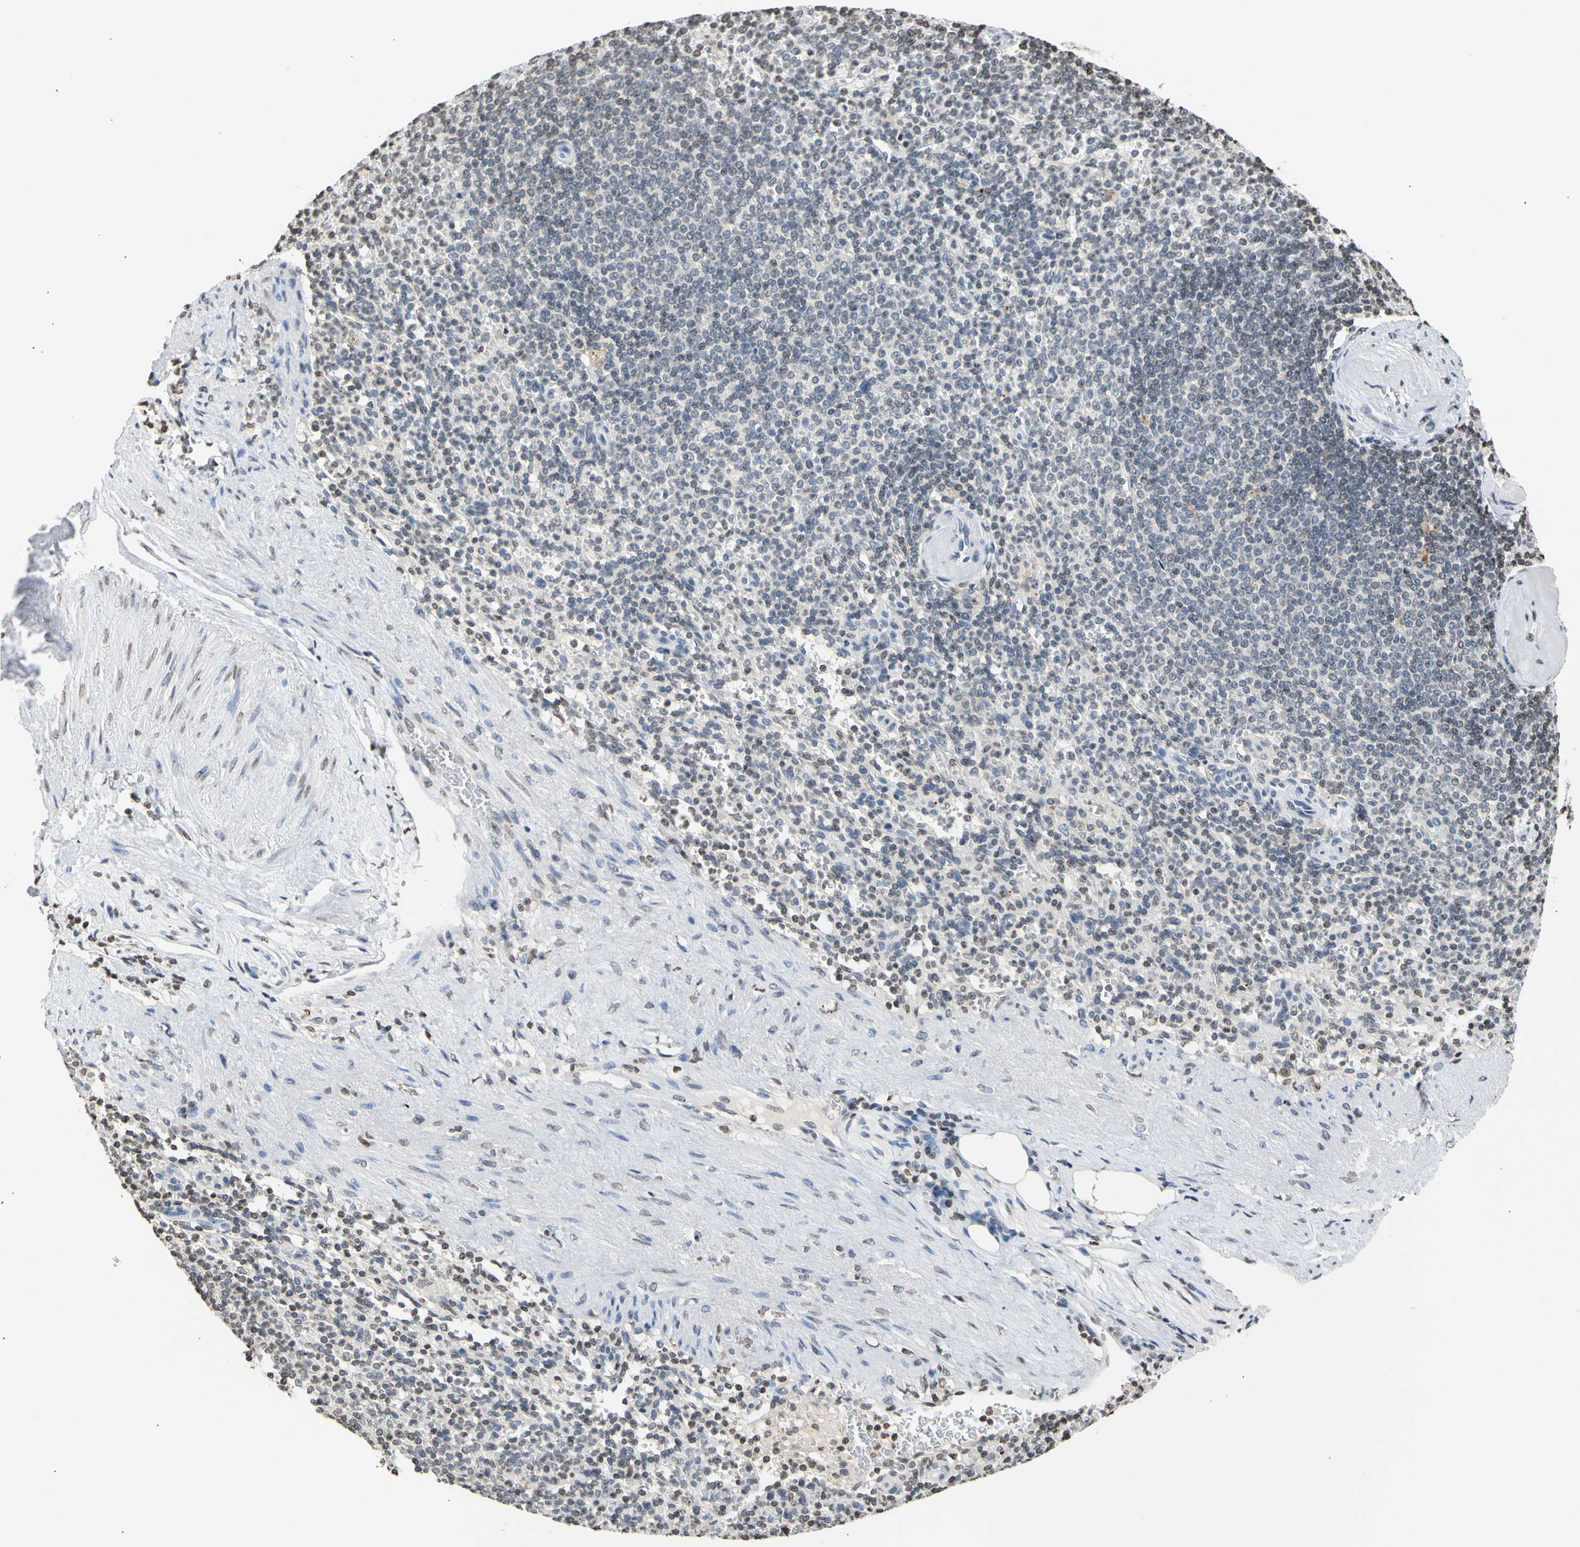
{"staining": {"intensity": "weak", "quantity": "<25%", "location": "cytoplasmic/membranous,nuclear"}, "tissue": "spleen", "cell_type": "Cells in red pulp", "image_type": "normal", "snomed": [{"axis": "morphology", "description": "Normal tissue, NOS"}, {"axis": "topography", "description": "Spleen"}], "caption": "A photomicrograph of spleen stained for a protein exhibits no brown staining in cells in red pulp. (Immunohistochemistry, brightfield microscopy, high magnification).", "gene": "GPX4", "patient": {"sex": "female", "age": 74}}